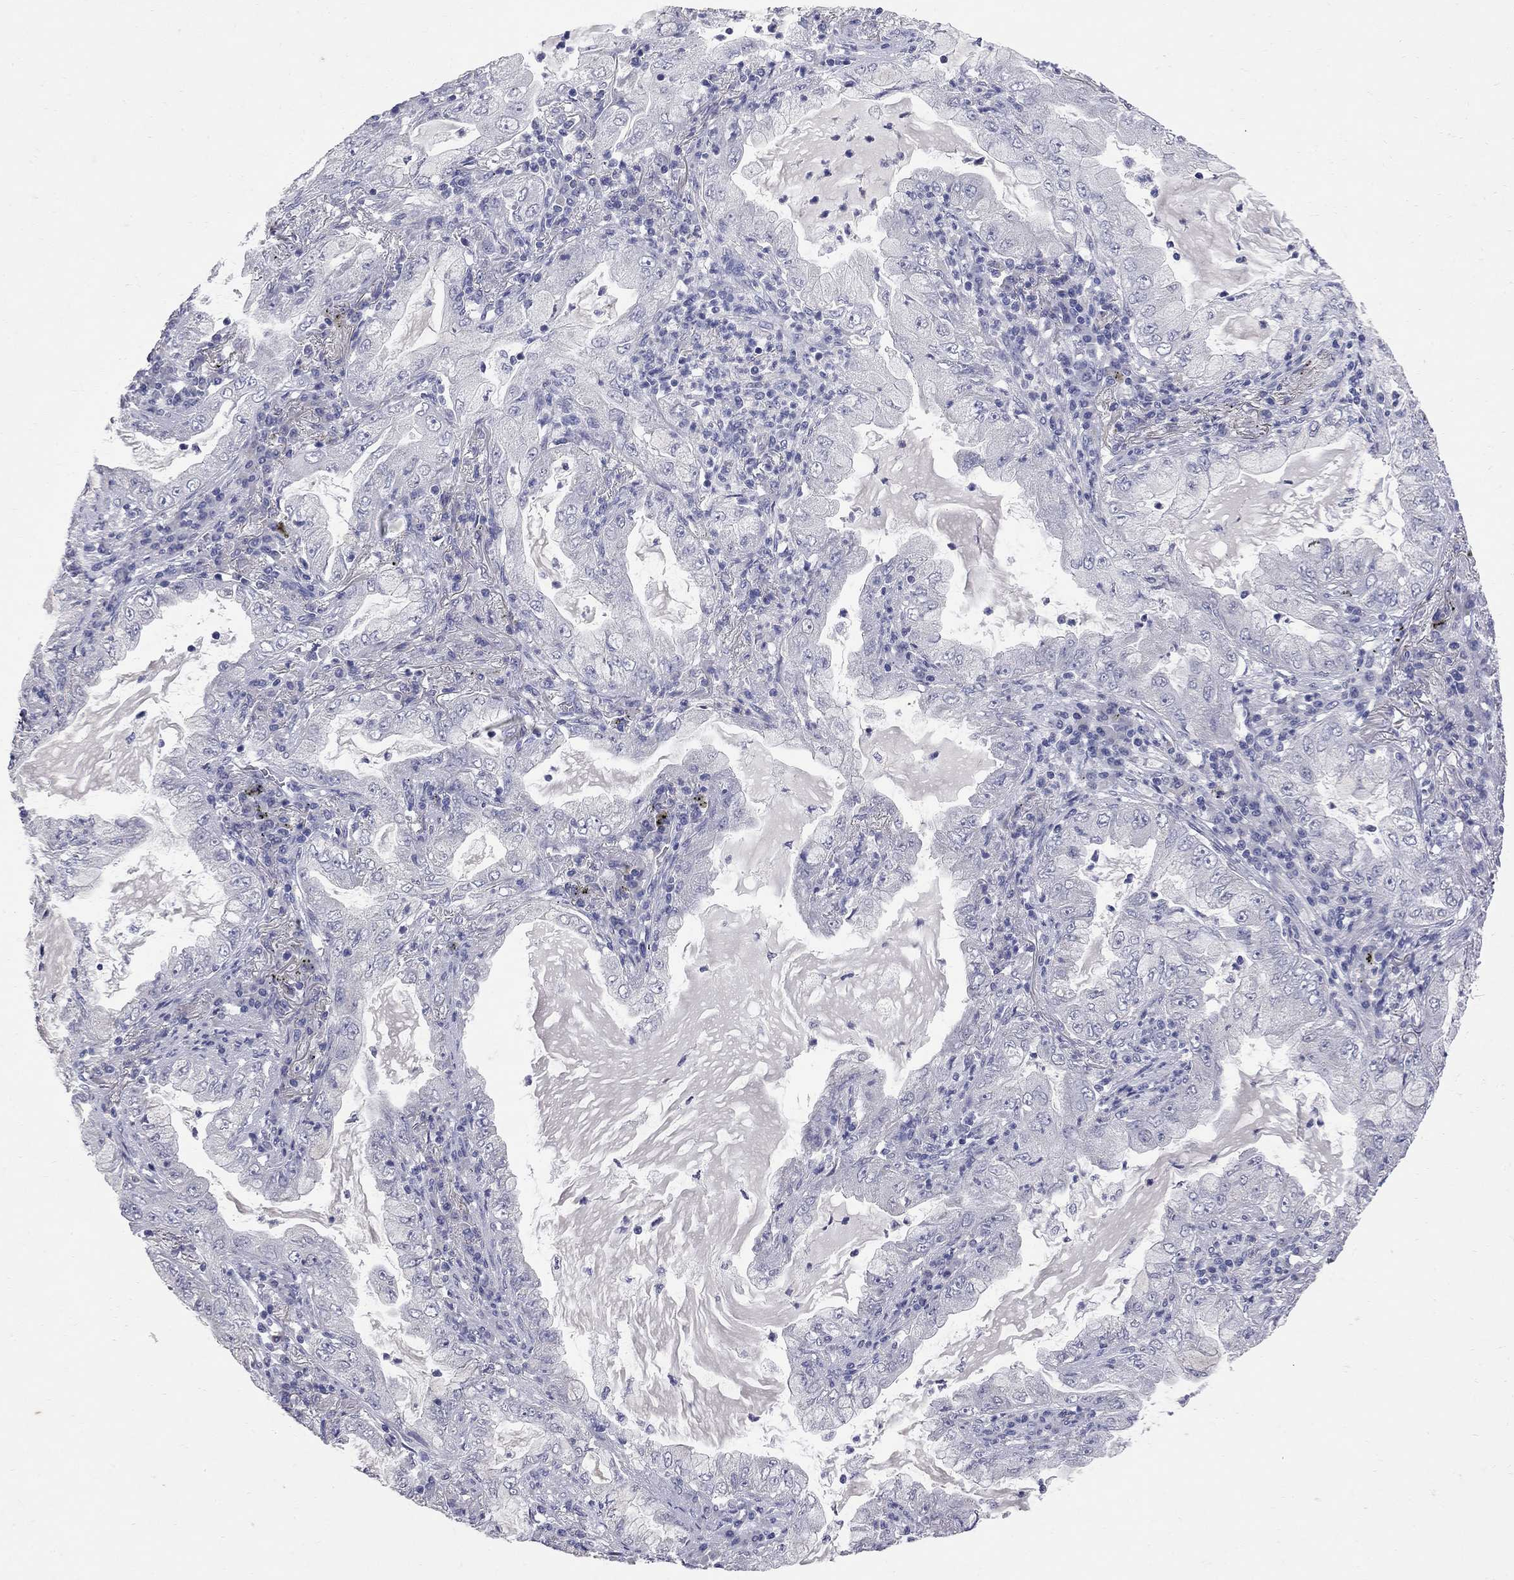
{"staining": {"intensity": "negative", "quantity": "none", "location": "none"}, "tissue": "lung cancer", "cell_type": "Tumor cells", "image_type": "cancer", "snomed": [{"axis": "morphology", "description": "Adenocarcinoma, NOS"}, {"axis": "topography", "description": "Lung"}], "caption": "Tumor cells are negative for brown protein staining in lung cancer (adenocarcinoma).", "gene": "NOS2", "patient": {"sex": "female", "age": 73}}